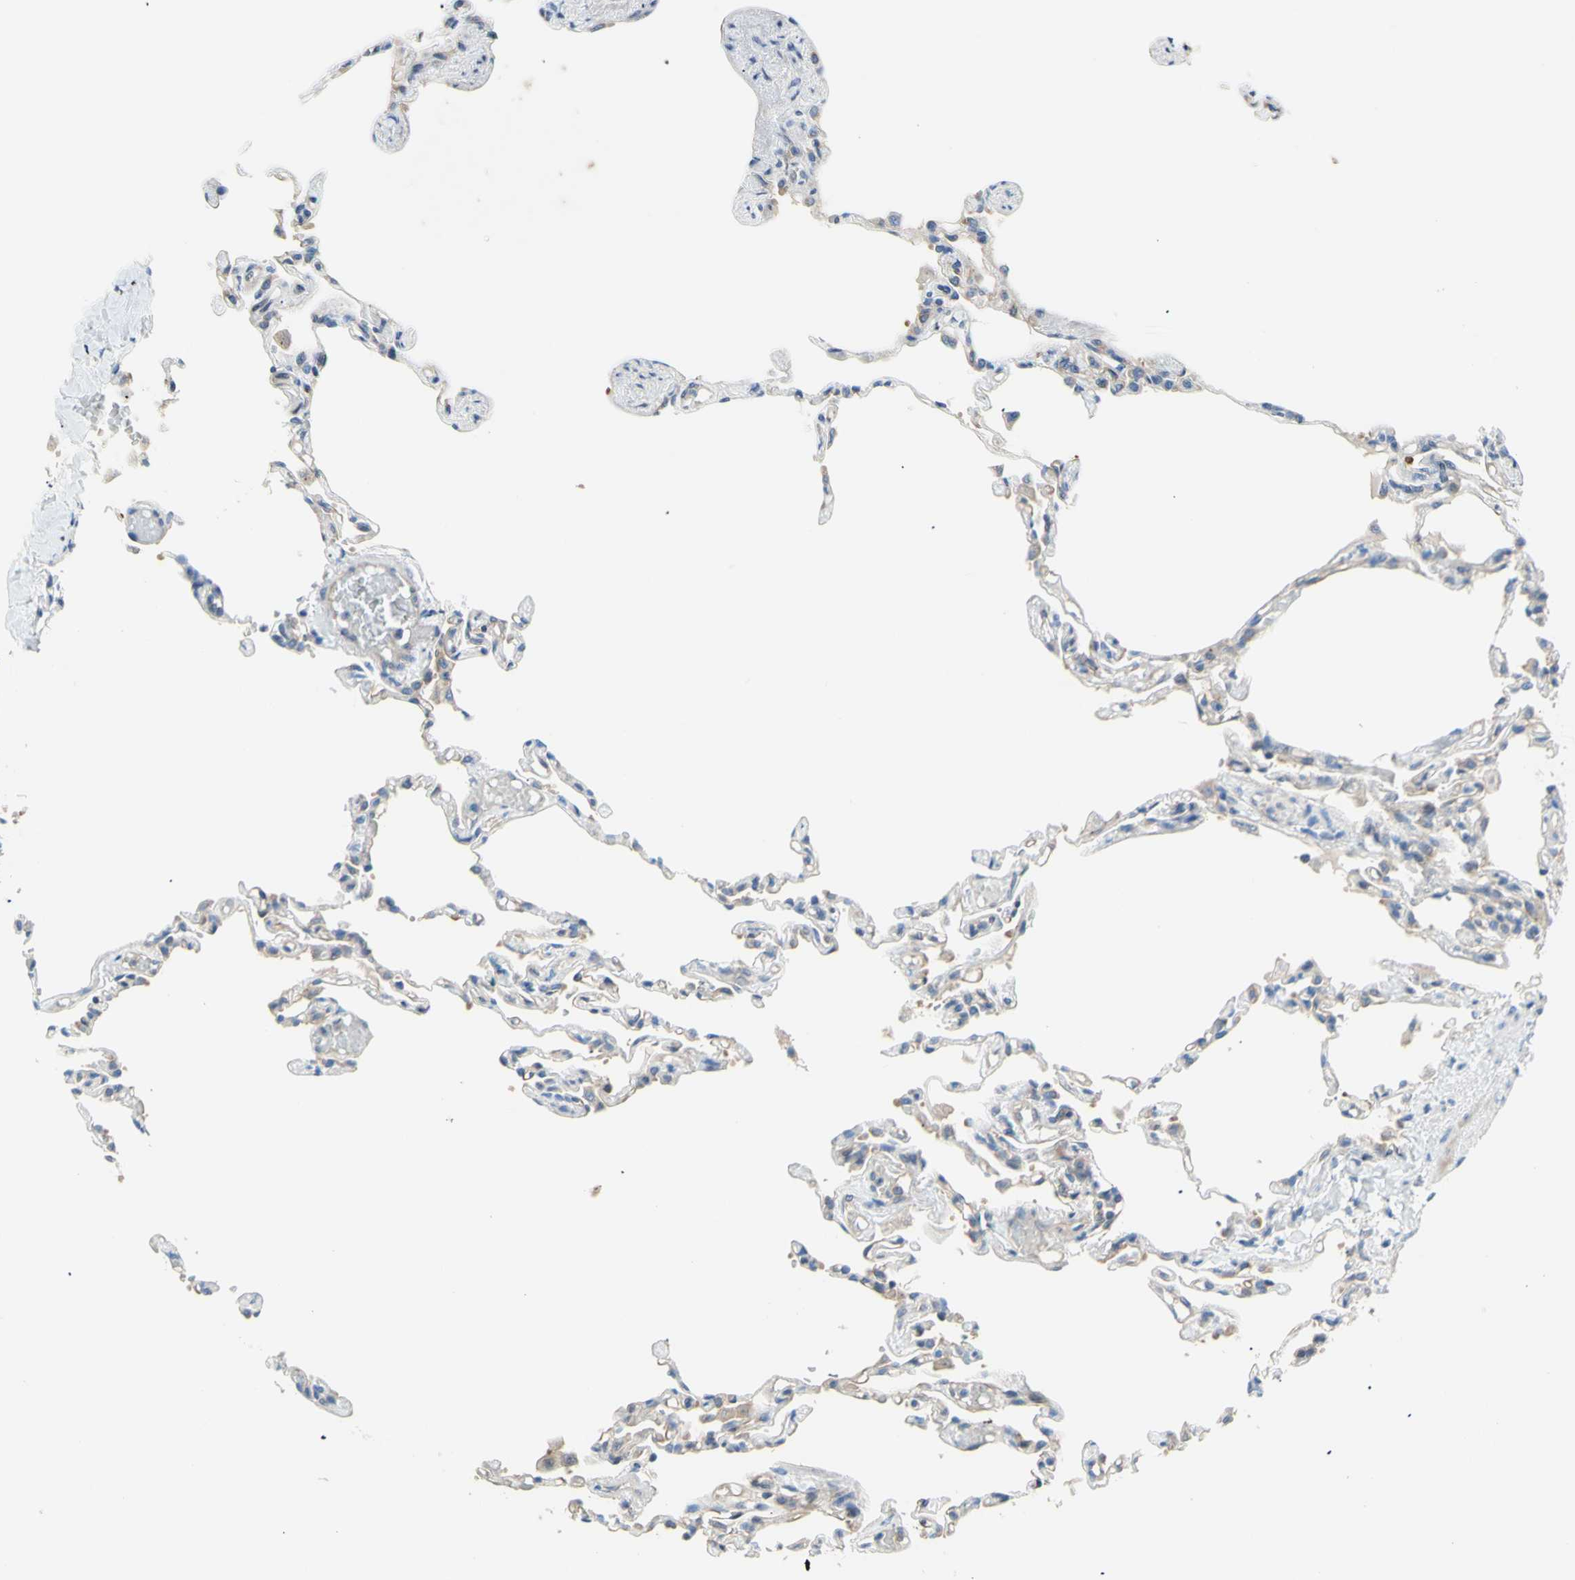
{"staining": {"intensity": "weak", "quantity": "25%-75%", "location": "cytoplasmic/membranous"}, "tissue": "lung", "cell_type": "Alveolar cells", "image_type": "normal", "snomed": [{"axis": "morphology", "description": "Normal tissue, NOS"}, {"axis": "topography", "description": "Lung"}], "caption": "This is a histology image of immunohistochemistry (IHC) staining of unremarkable lung, which shows weak expression in the cytoplasmic/membranous of alveolar cells.", "gene": "DYNLRB1", "patient": {"sex": "male", "age": 21}}